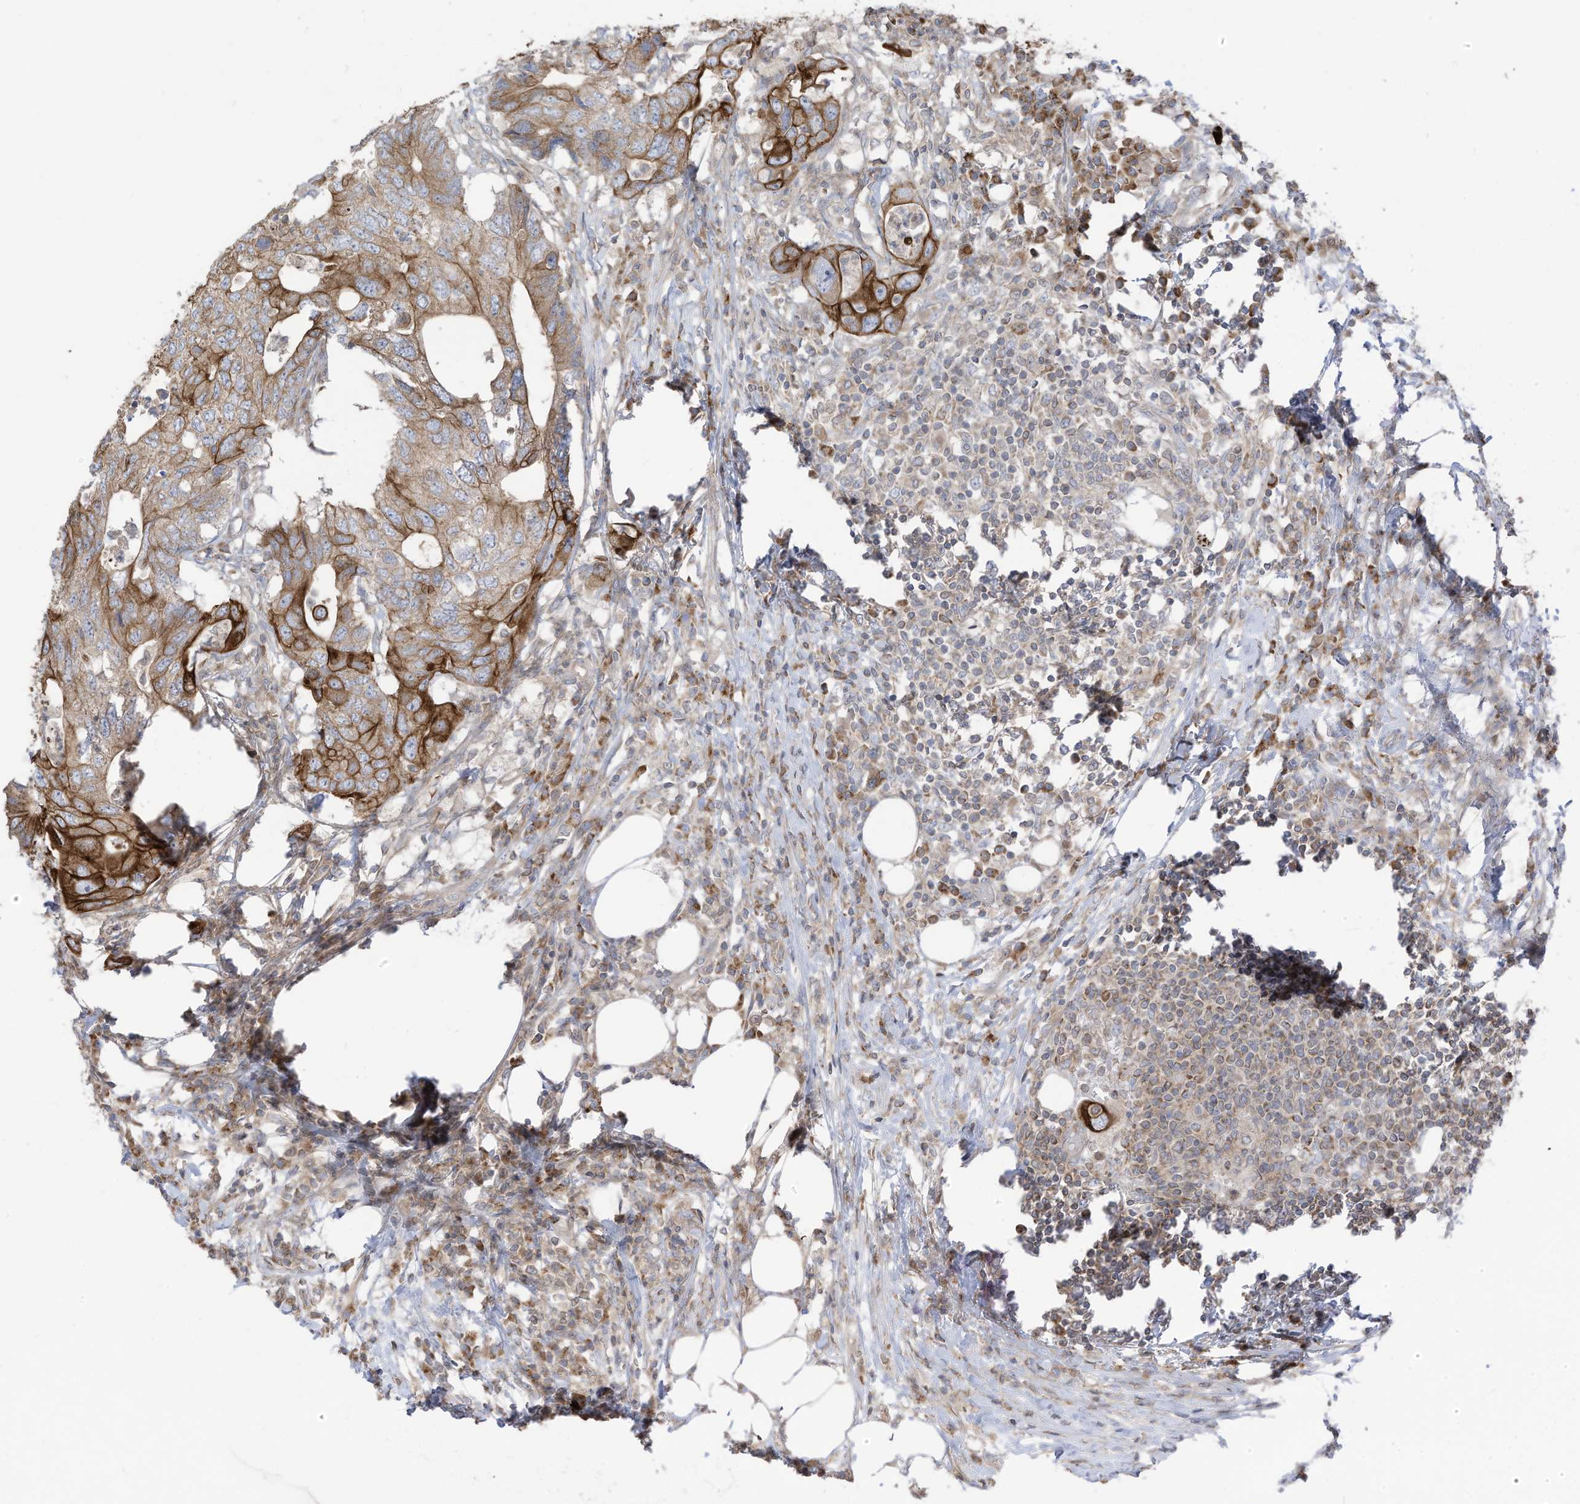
{"staining": {"intensity": "strong", "quantity": "25%-75%", "location": "cytoplasmic/membranous"}, "tissue": "colorectal cancer", "cell_type": "Tumor cells", "image_type": "cancer", "snomed": [{"axis": "morphology", "description": "Adenocarcinoma, NOS"}, {"axis": "topography", "description": "Colon"}], "caption": "Immunohistochemistry micrograph of neoplastic tissue: human colorectal cancer stained using immunohistochemistry reveals high levels of strong protein expression localized specifically in the cytoplasmic/membranous of tumor cells, appearing as a cytoplasmic/membranous brown color.", "gene": "CGAS", "patient": {"sex": "male", "age": 71}}